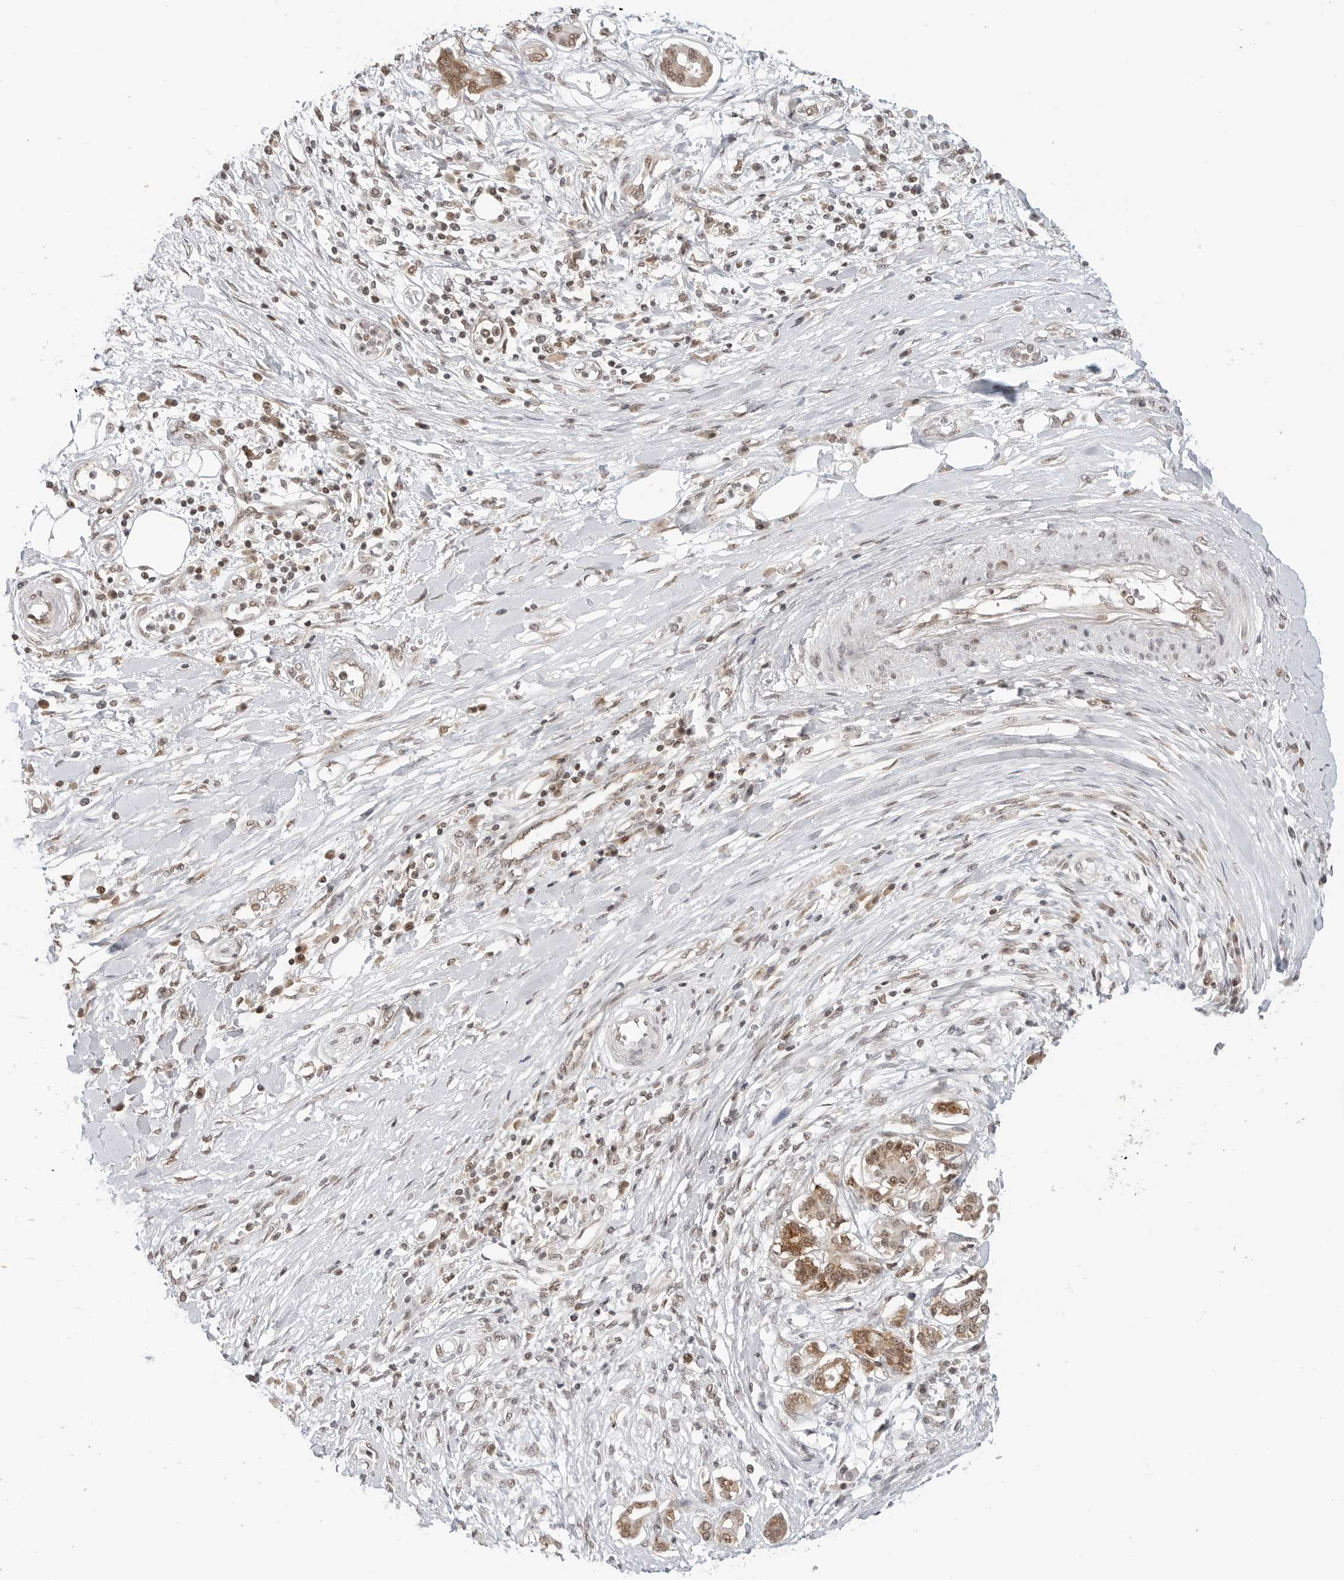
{"staining": {"intensity": "moderate", "quantity": ">75%", "location": "cytoplasmic/membranous,nuclear"}, "tissue": "pancreatic cancer", "cell_type": "Tumor cells", "image_type": "cancer", "snomed": [{"axis": "morphology", "description": "Adenocarcinoma, NOS"}, {"axis": "topography", "description": "Pancreas"}], "caption": "The image demonstrates staining of pancreatic cancer (adenocarcinoma), revealing moderate cytoplasmic/membranous and nuclear protein expression (brown color) within tumor cells. The protein is shown in brown color, while the nuclei are stained blue.", "gene": "METAP1", "patient": {"sex": "female", "age": 56}}